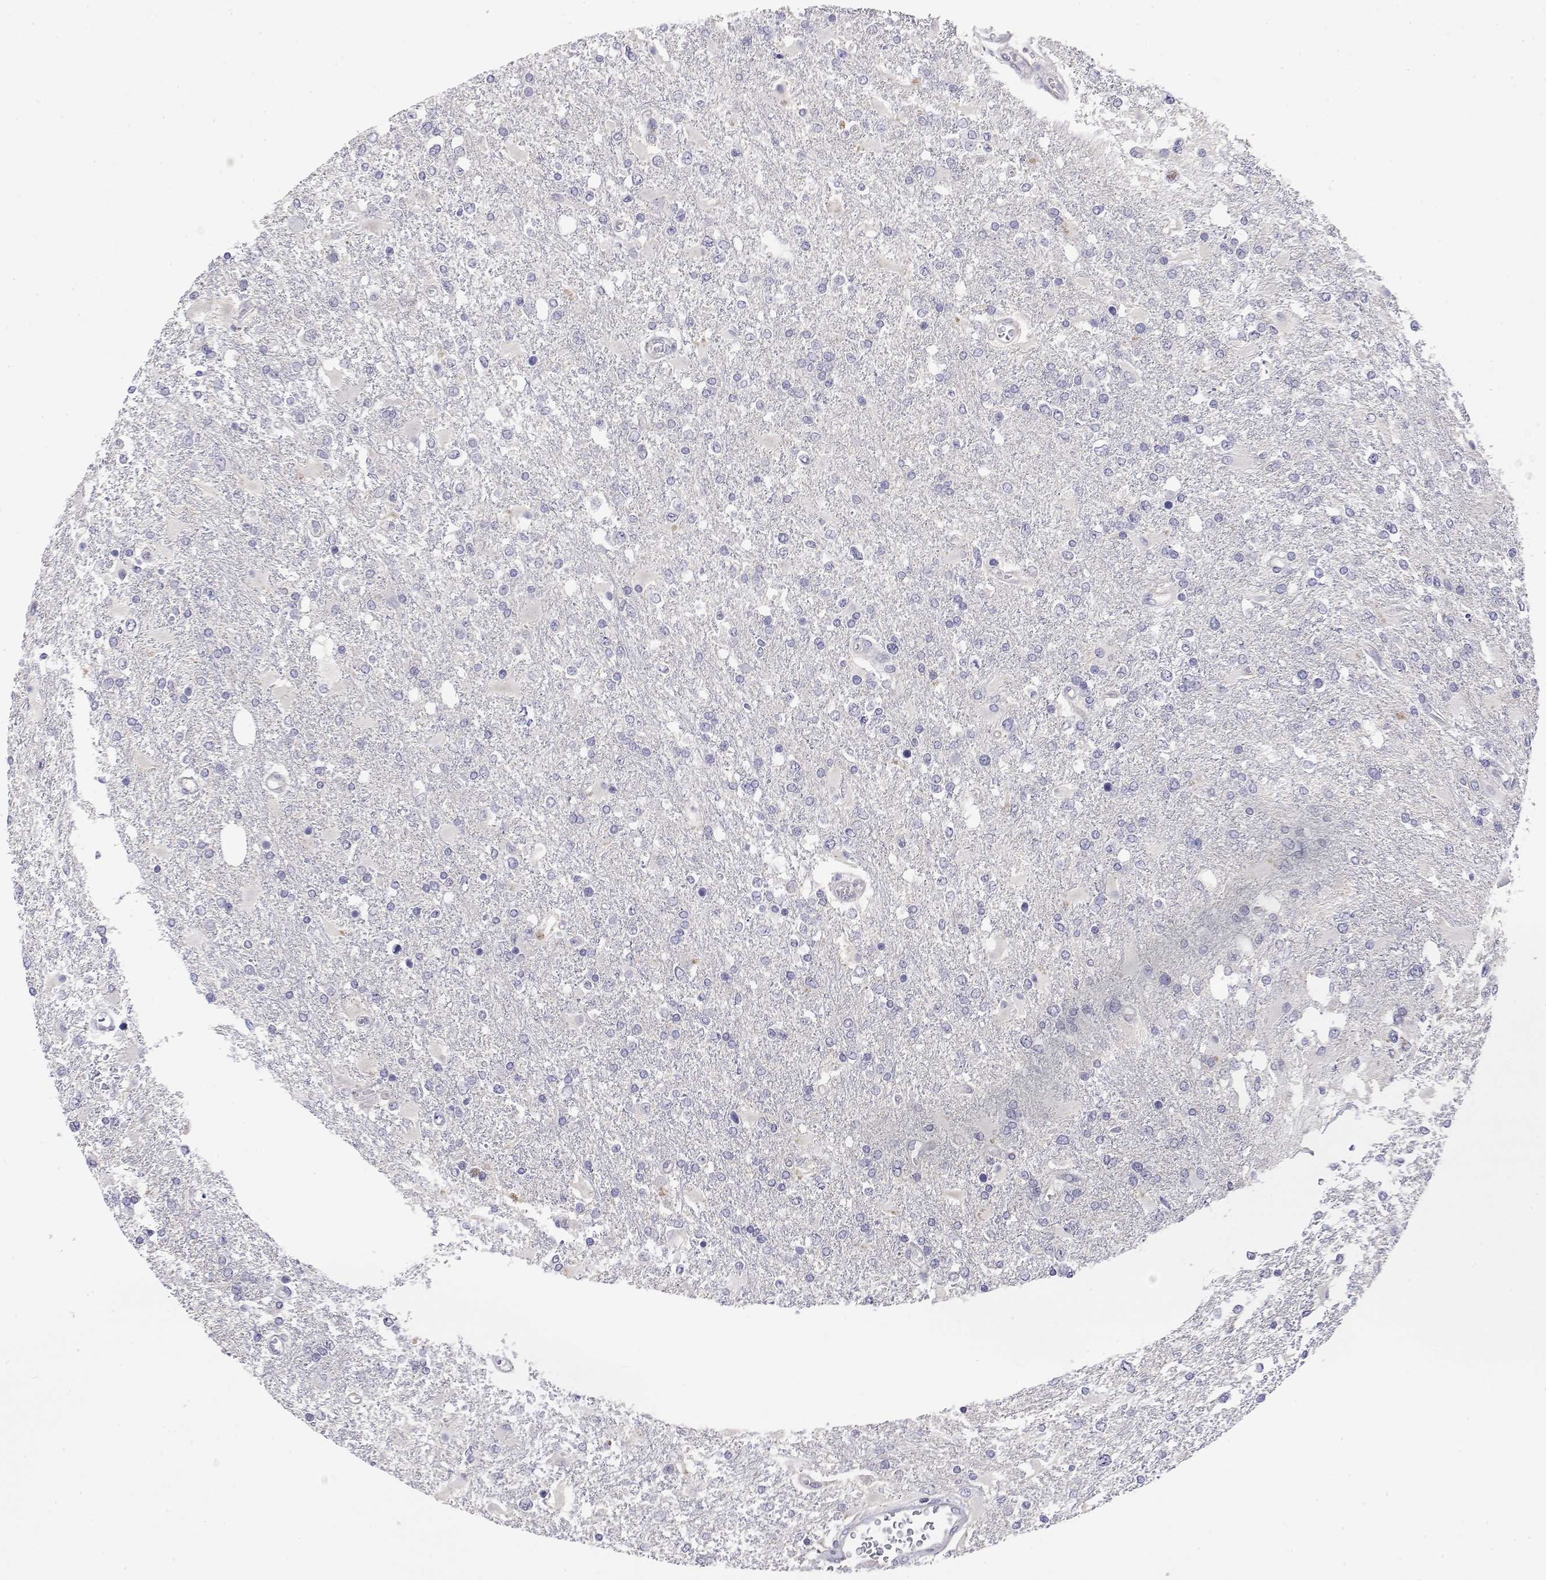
{"staining": {"intensity": "negative", "quantity": "none", "location": "none"}, "tissue": "glioma", "cell_type": "Tumor cells", "image_type": "cancer", "snomed": [{"axis": "morphology", "description": "Glioma, malignant, High grade"}, {"axis": "topography", "description": "Cerebral cortex"}], "caption": "Tumor cells are negative for protein expression in human malignant glioma (high-grade).", "gene": "GGACT", "patient": {"sex": "male", "age": 79}}